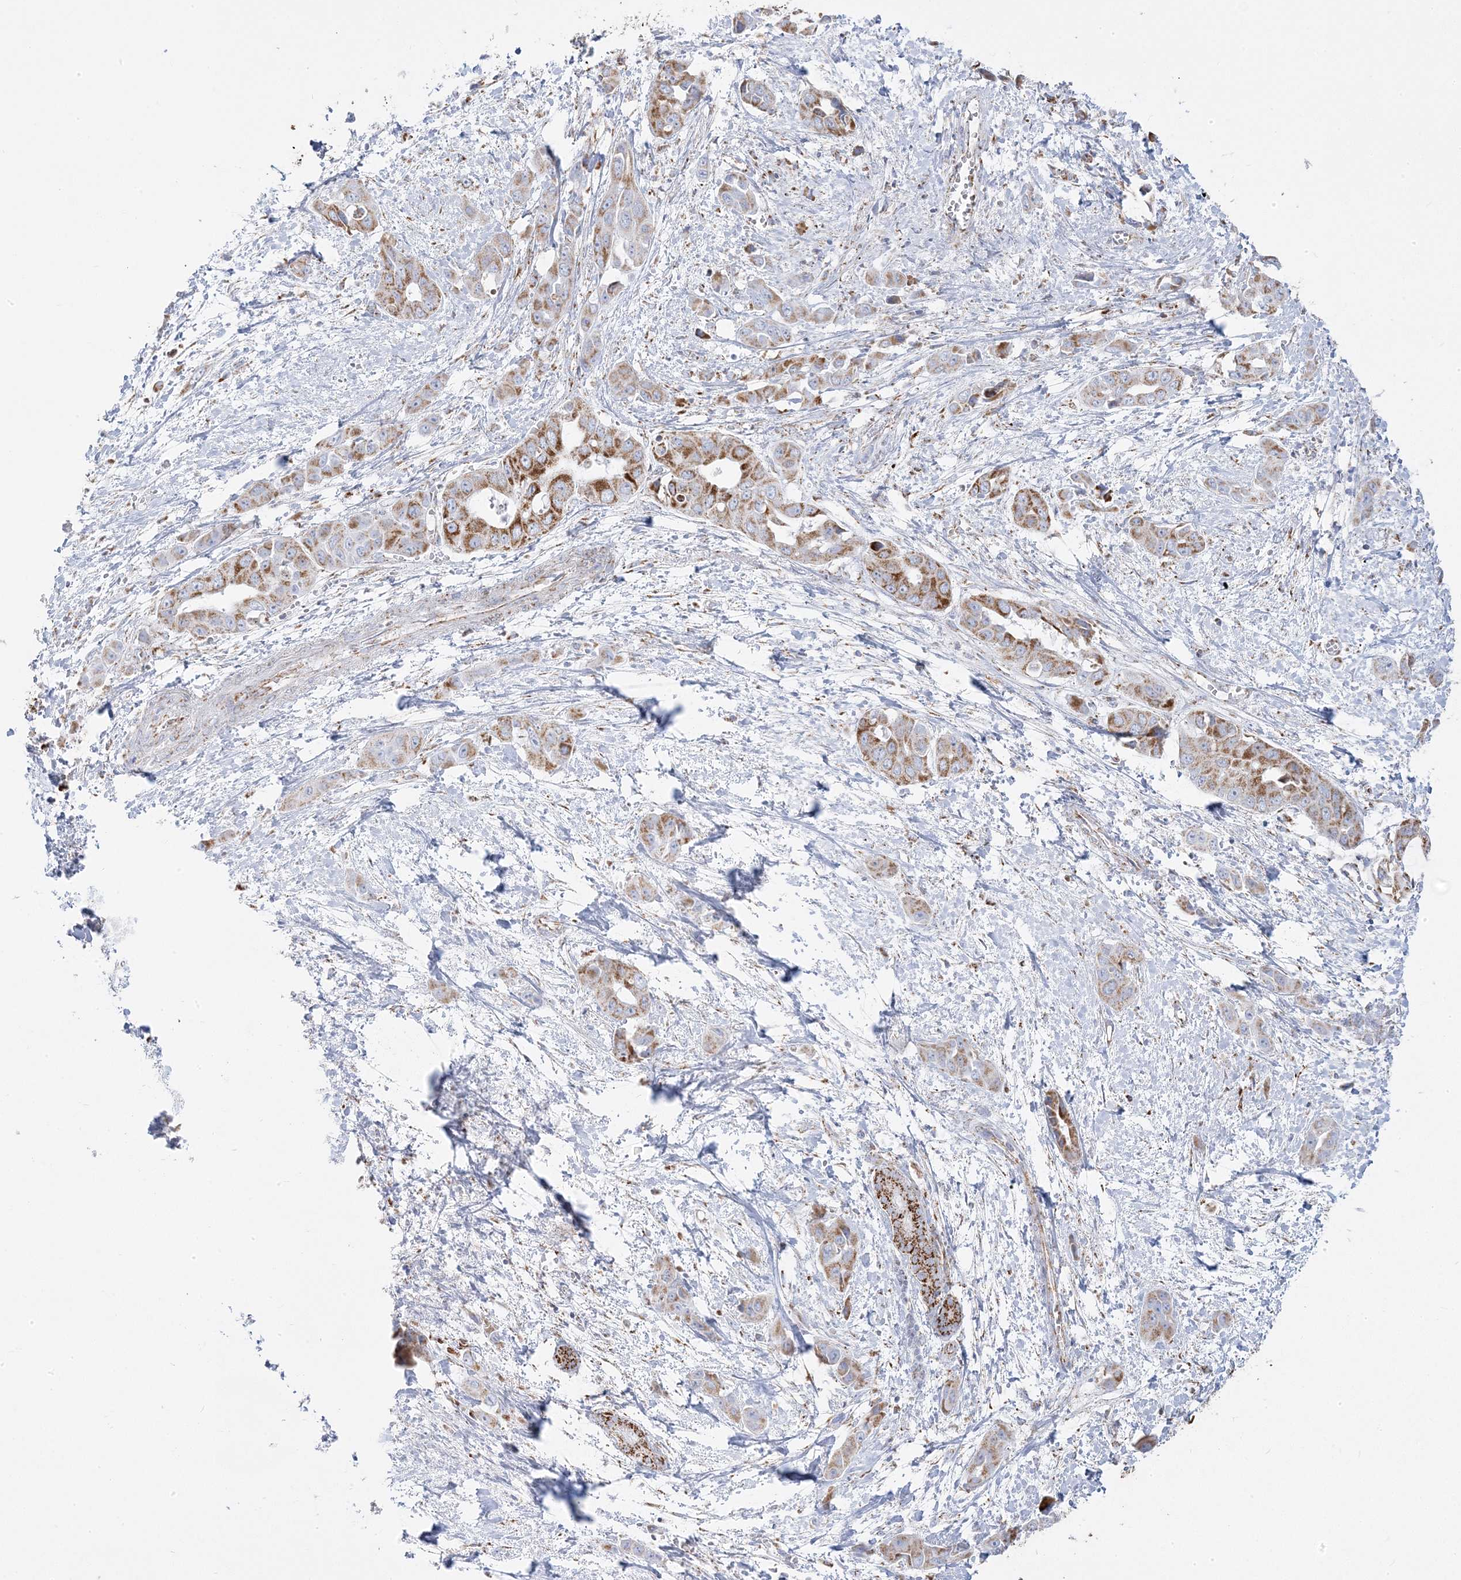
{"staining": {"intensity": "moderate", "quantity": "25%-75%", "location": "cytoplasmic/membranous"}, "tissue": "liver cancer", "cell_type": "Tumor cells", "image_type": "cancer", "snomed": [{"axis": "morphology", "description": "Cholangiocarcinoma"}, {"axis": "topography", "description": "Liver"}], "caption": "Tumor cells reveal medium levels of moderate cytoplasmic/membranous staining in about 25%-75% of cells in human liver cholangiocarcinoma.", "gene": "PCCB", "patient": {"sex": "female", "age": 52}}